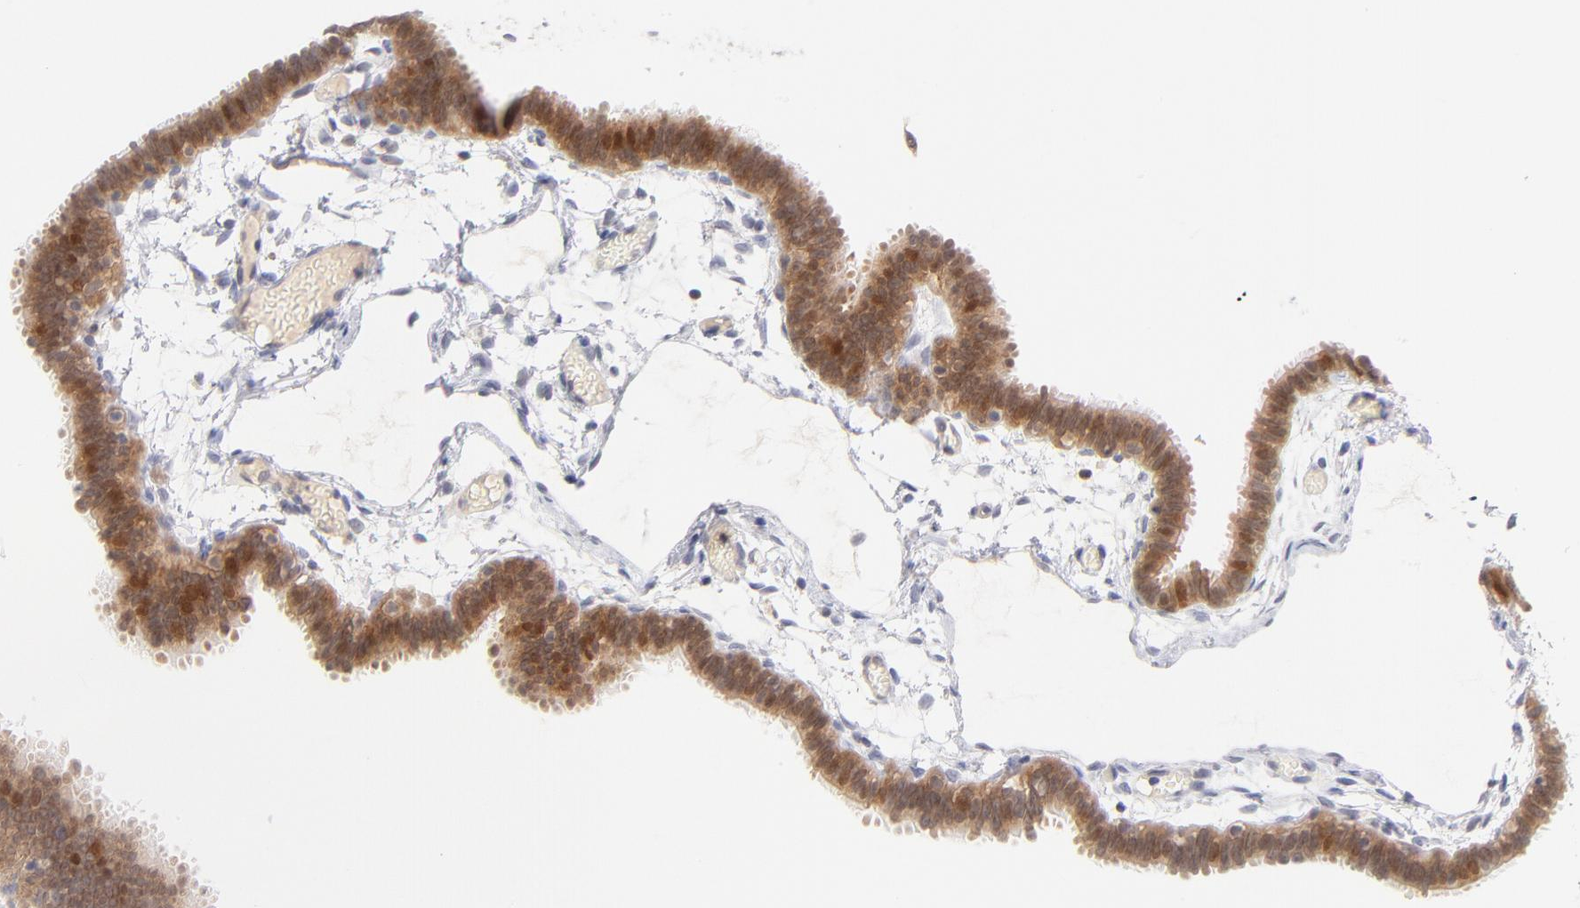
{"staining": {"intensity": "strong", "quantity": ">75%", "location": "cytoplasmic/membranous,nuclear"}, "tissue": "fallopian tube", "cell_type": "Glandular cells", "image_type": "normal", "snomed": [{"axis": "morphology", "description": "Normal tissue, NOS"}, {"axis": "topography", "description": "Fallopian tube"}], "caption": "Fallopian tube stained with DAB (3,3'-diaminobenzidine) IHC reveals high levels of strong cytoplasmic/membranous,nuclear expression in about >75% of glandular cells. (DAB IHC with brightfield microscopy, high magnification).", "gene": "CASP6", "patient": {"sex": "female", "age": 29}}